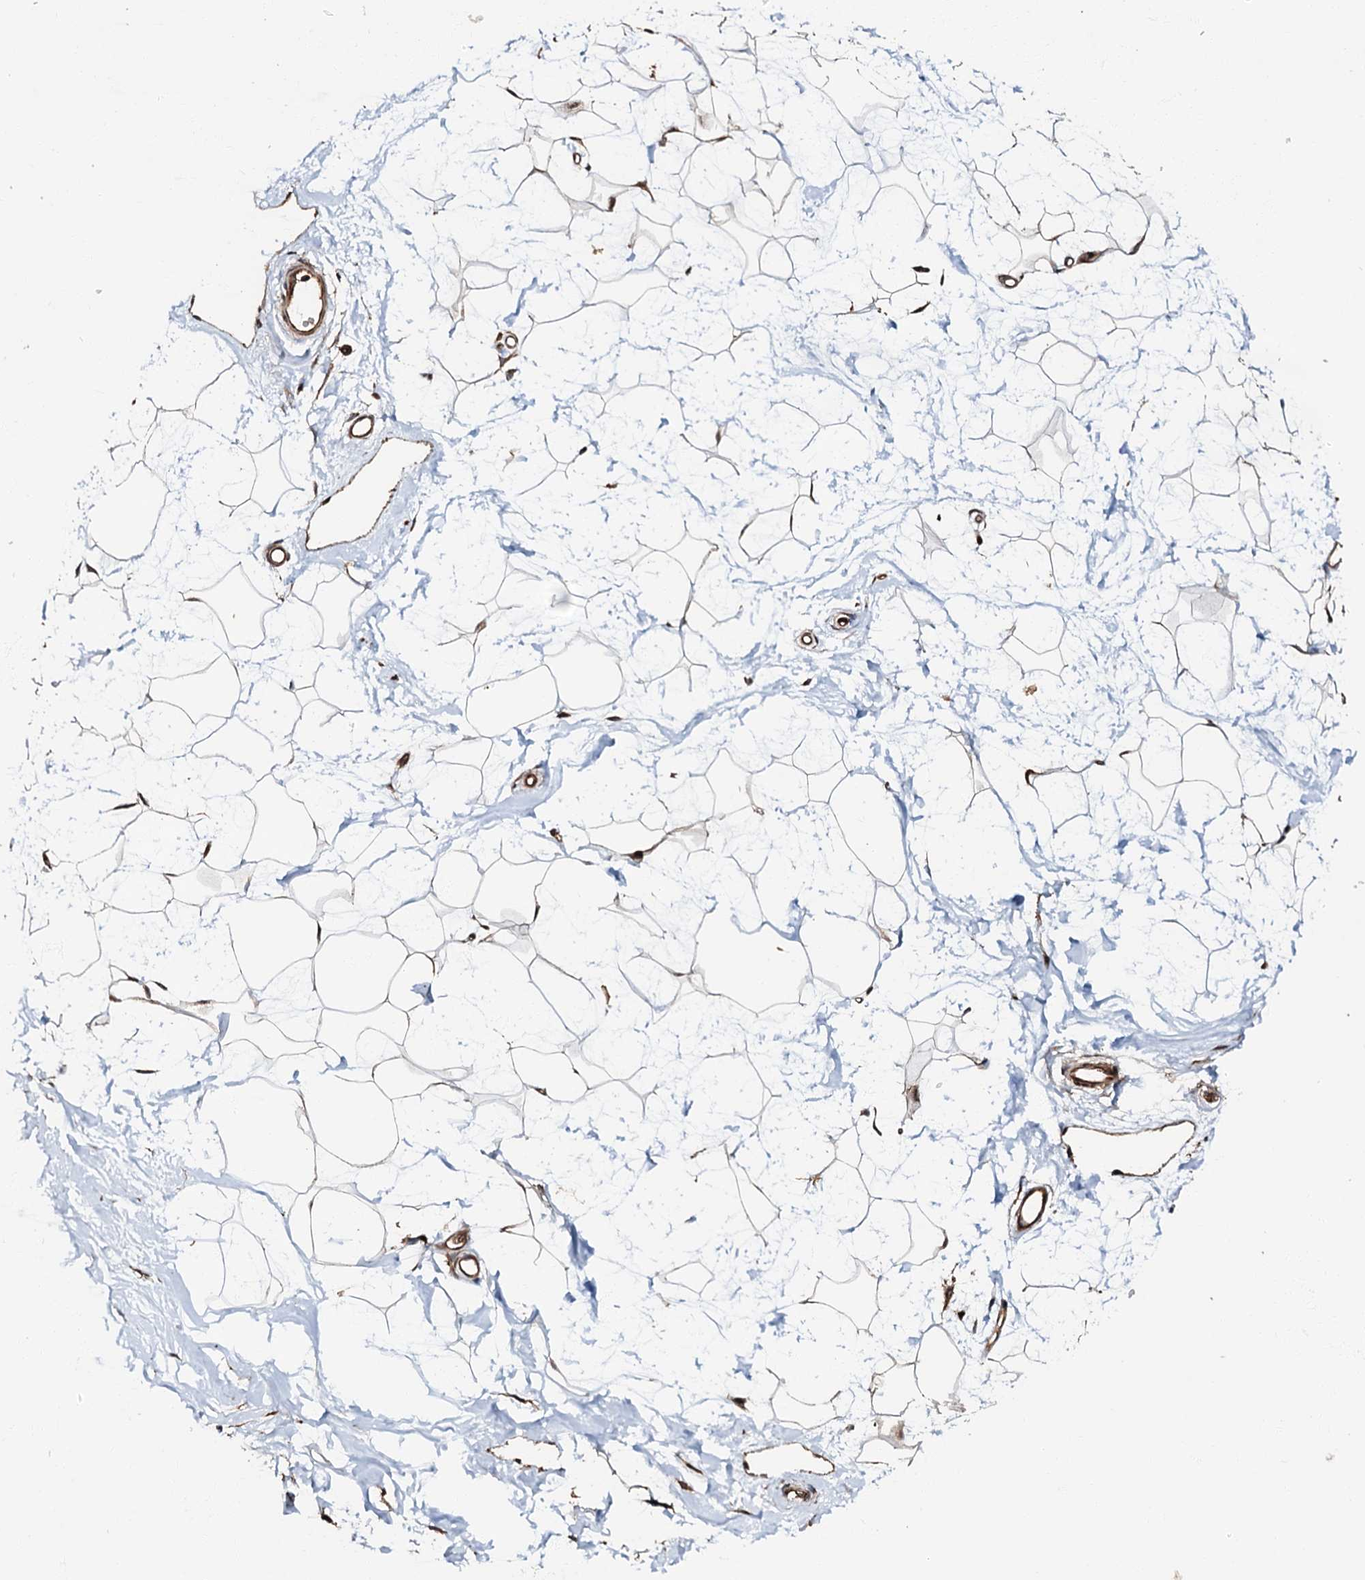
{"staining": {"intensity": "strong", "quantity": ">75%", "location": "cytoplasmic/membranous"}, "tissue": "breast", "cell_type": "Adipocytes", "image_type": "normal", "snomed": [{"axis": "morphology", "description": "Normal tissue, NOS"}, {"axis": "topography", "description": "Breast"}], "caption": "Immunohistochemical staining of normal breast displays strong cytoplasmic/membranous protein expression in about >75% of adipocytes. The staining was performed using DAB (3,3'-diaminobenzidine), with brown indicating positive protein expression. Nuclei are stained blue with hematoxylin.", "gene": "OSBP", "patient": {"sex": "female", "age": 45}}